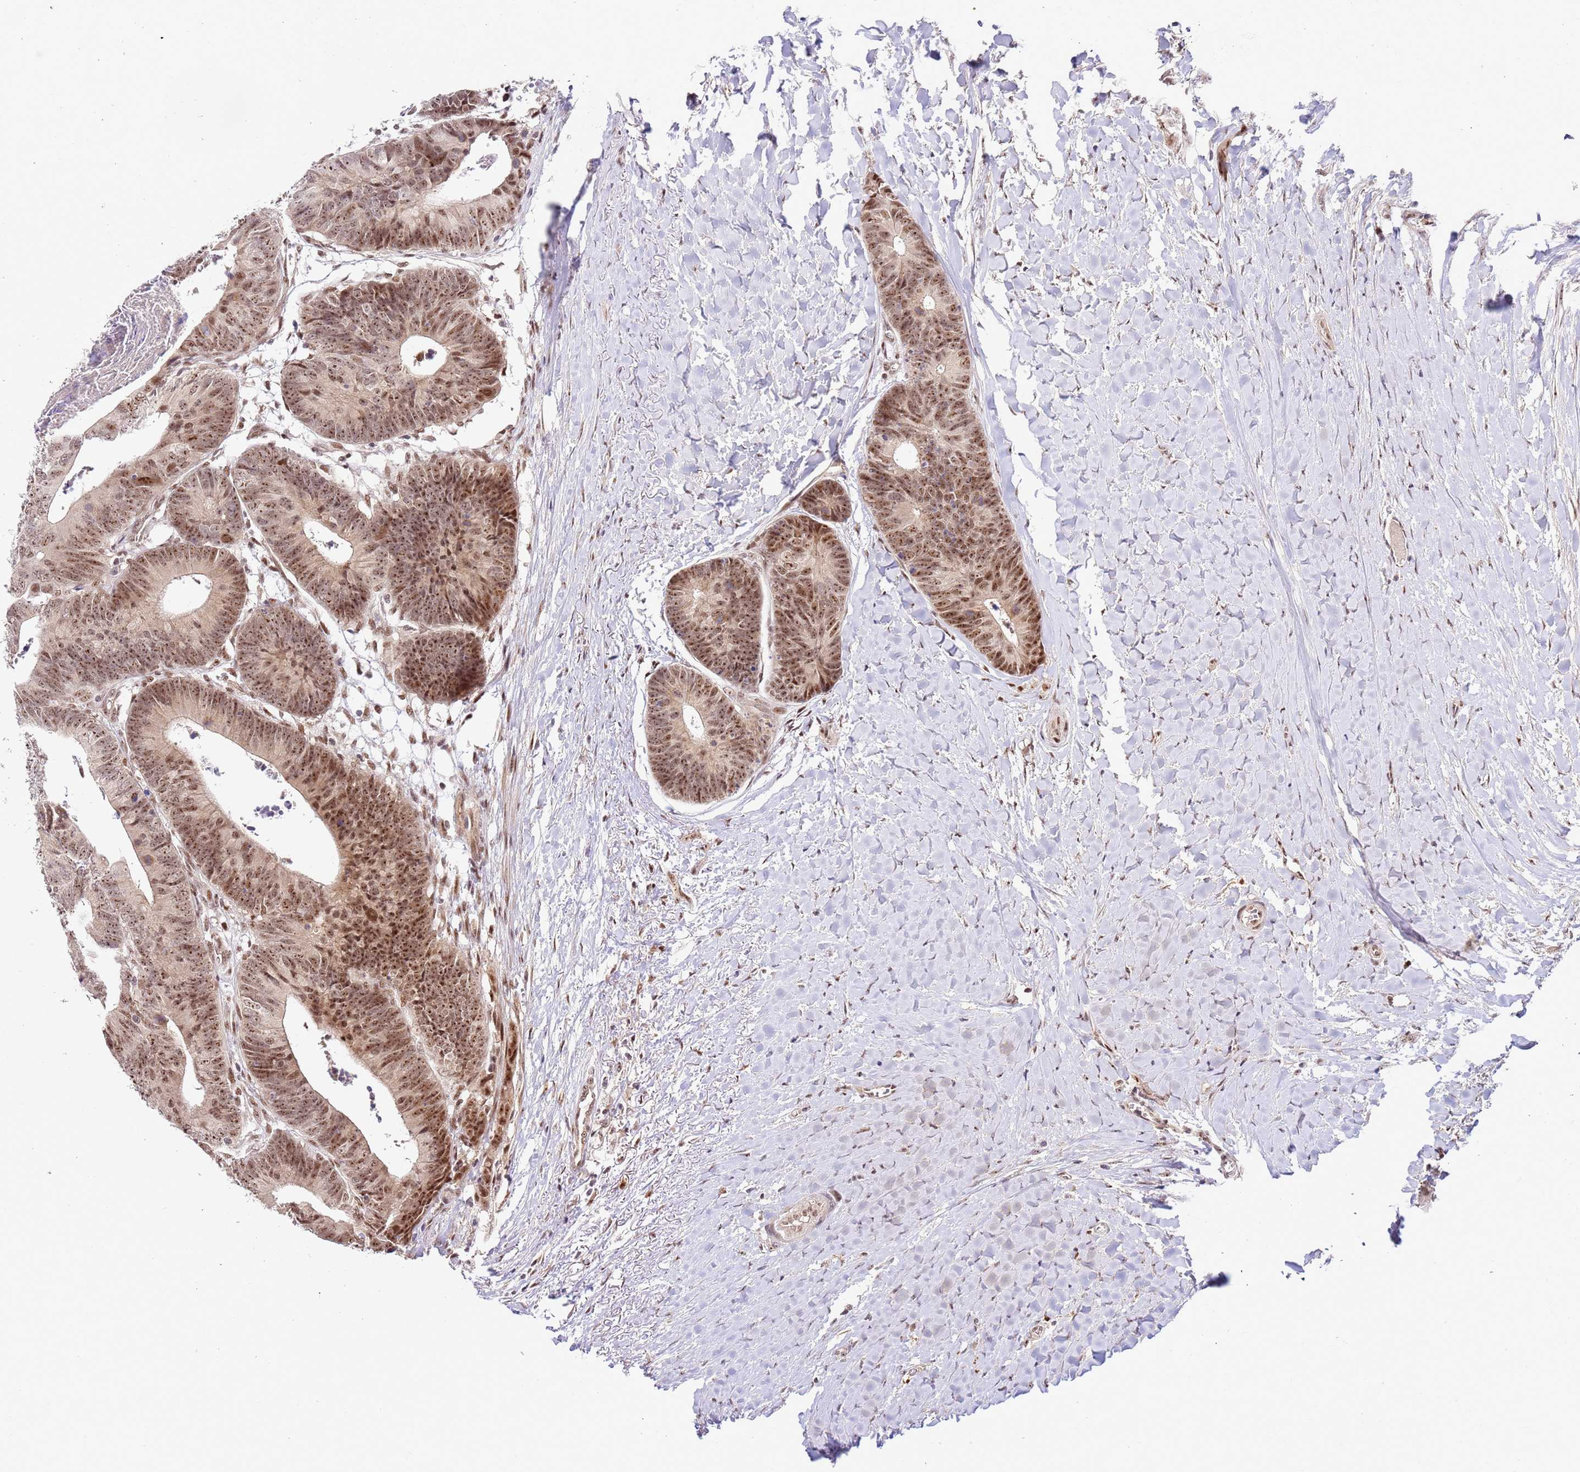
{"staining": {"intensity": "moderate", "quantity": ">75%", "location": "nuclear"}, "tissue": "colorectal cancer", "cell_type": "Tumor cells", "image_type": "cancer", "snomed": [{"axis": "morphology", "description": "Adenocarcinoma, NOS"}, {"axis": "topography", "description": "Colon"}], "caption": "A medium amount of moderate nuclear positivity is present in about >75% of tumor cells in colorectal adenocarcinoma tissue.", "gene": "LGALSL", "patient": {"sex": "female", "age": 57}}